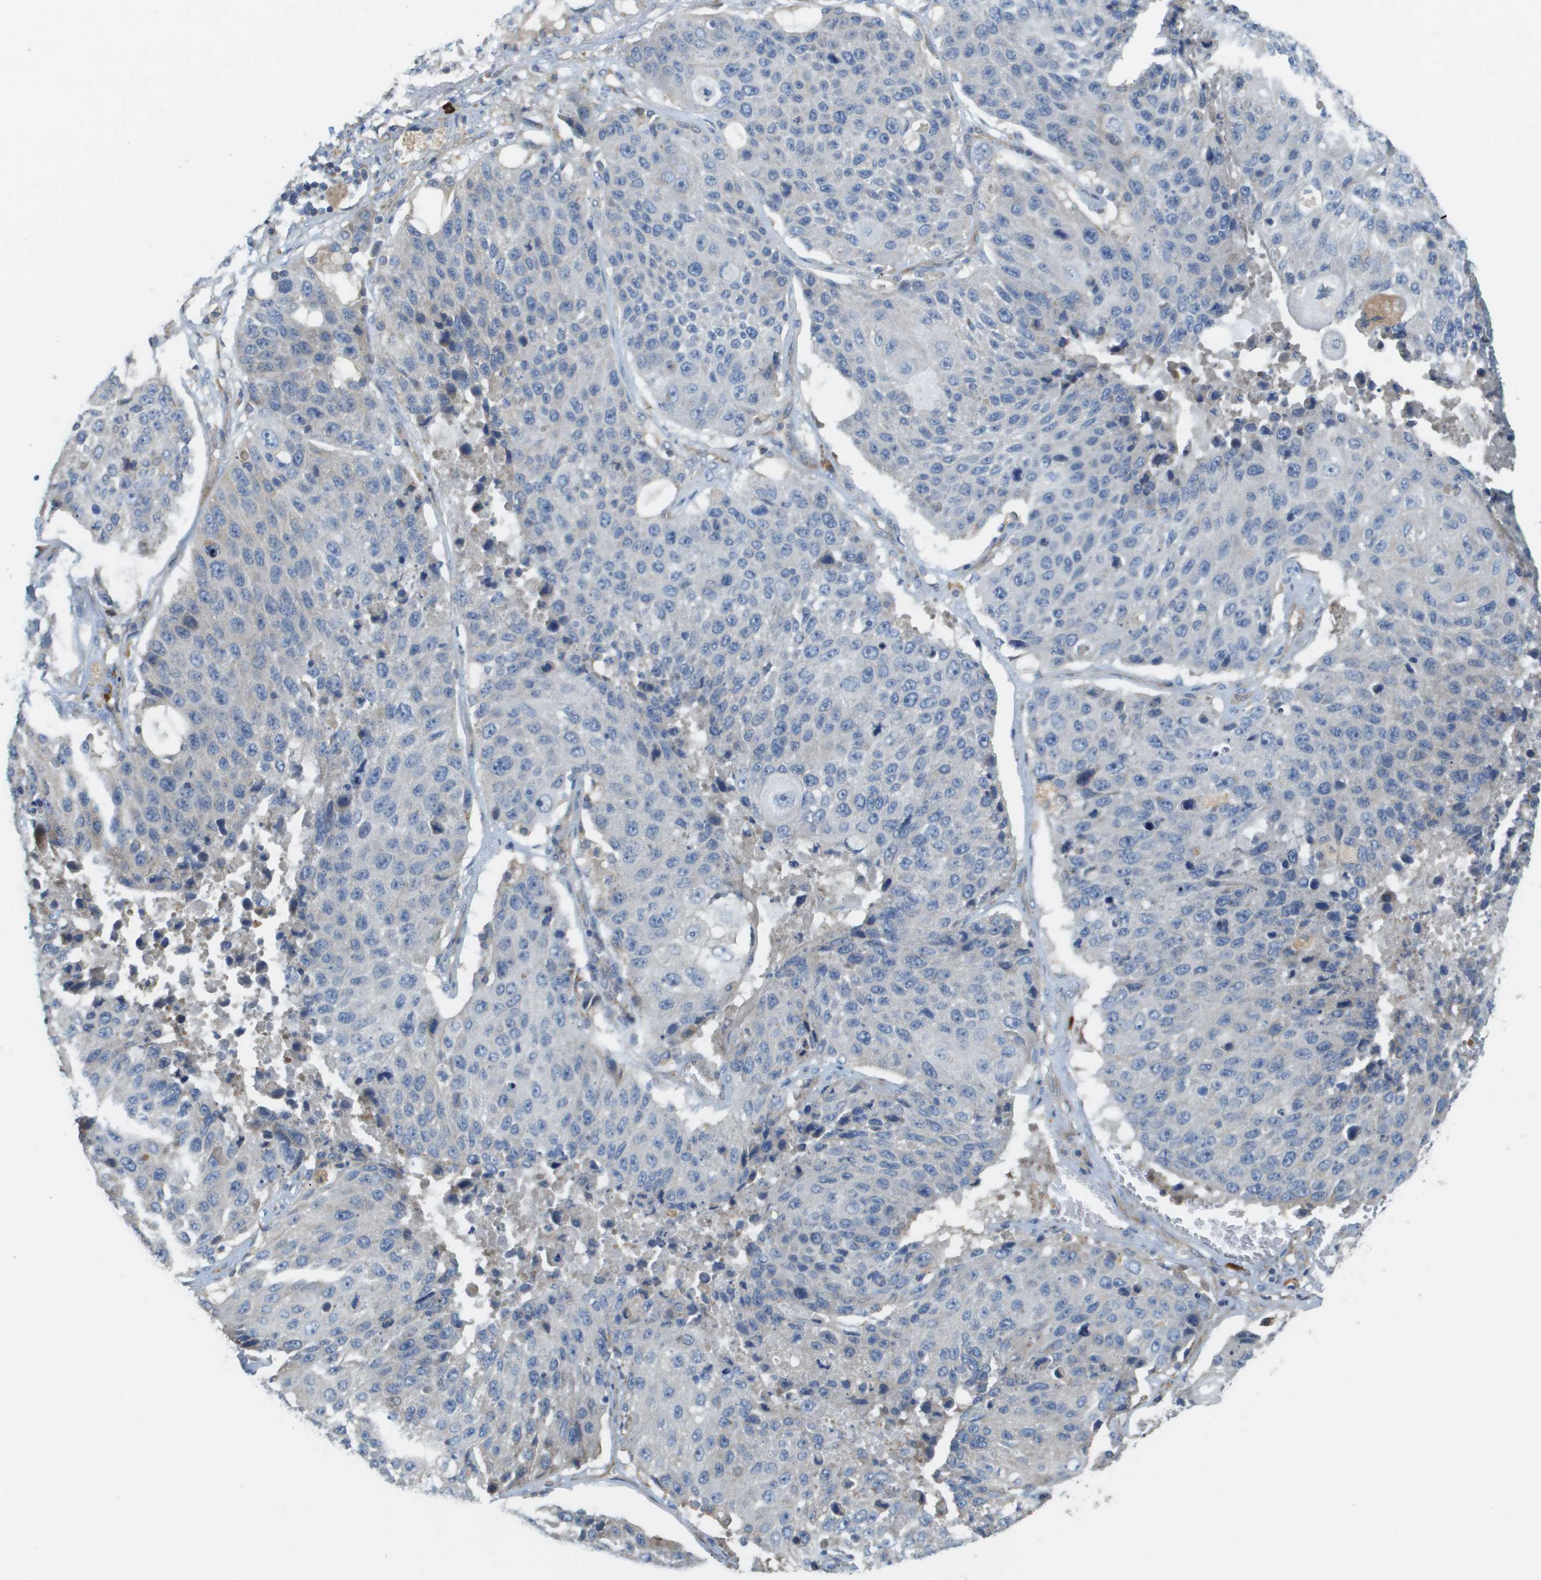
{"staining": {"intensity": "negative", "quantity": "none", "location": "none"}, "tissue": "lung cancer", "cell_type": "Tumor cells", "image_type": "cancer", "snomed": [{"axis": "morphology", "description": "Squamous cell carcinoma, NOS"}, {"axis": "topography", "description": "Lung"}], "caption": "This is an IHC image of human squamous cell carcinoma (lung). There is no positivity in tumor cells.", "gene": "CASP10", "patient": {"sex": "male", "age": 61}}